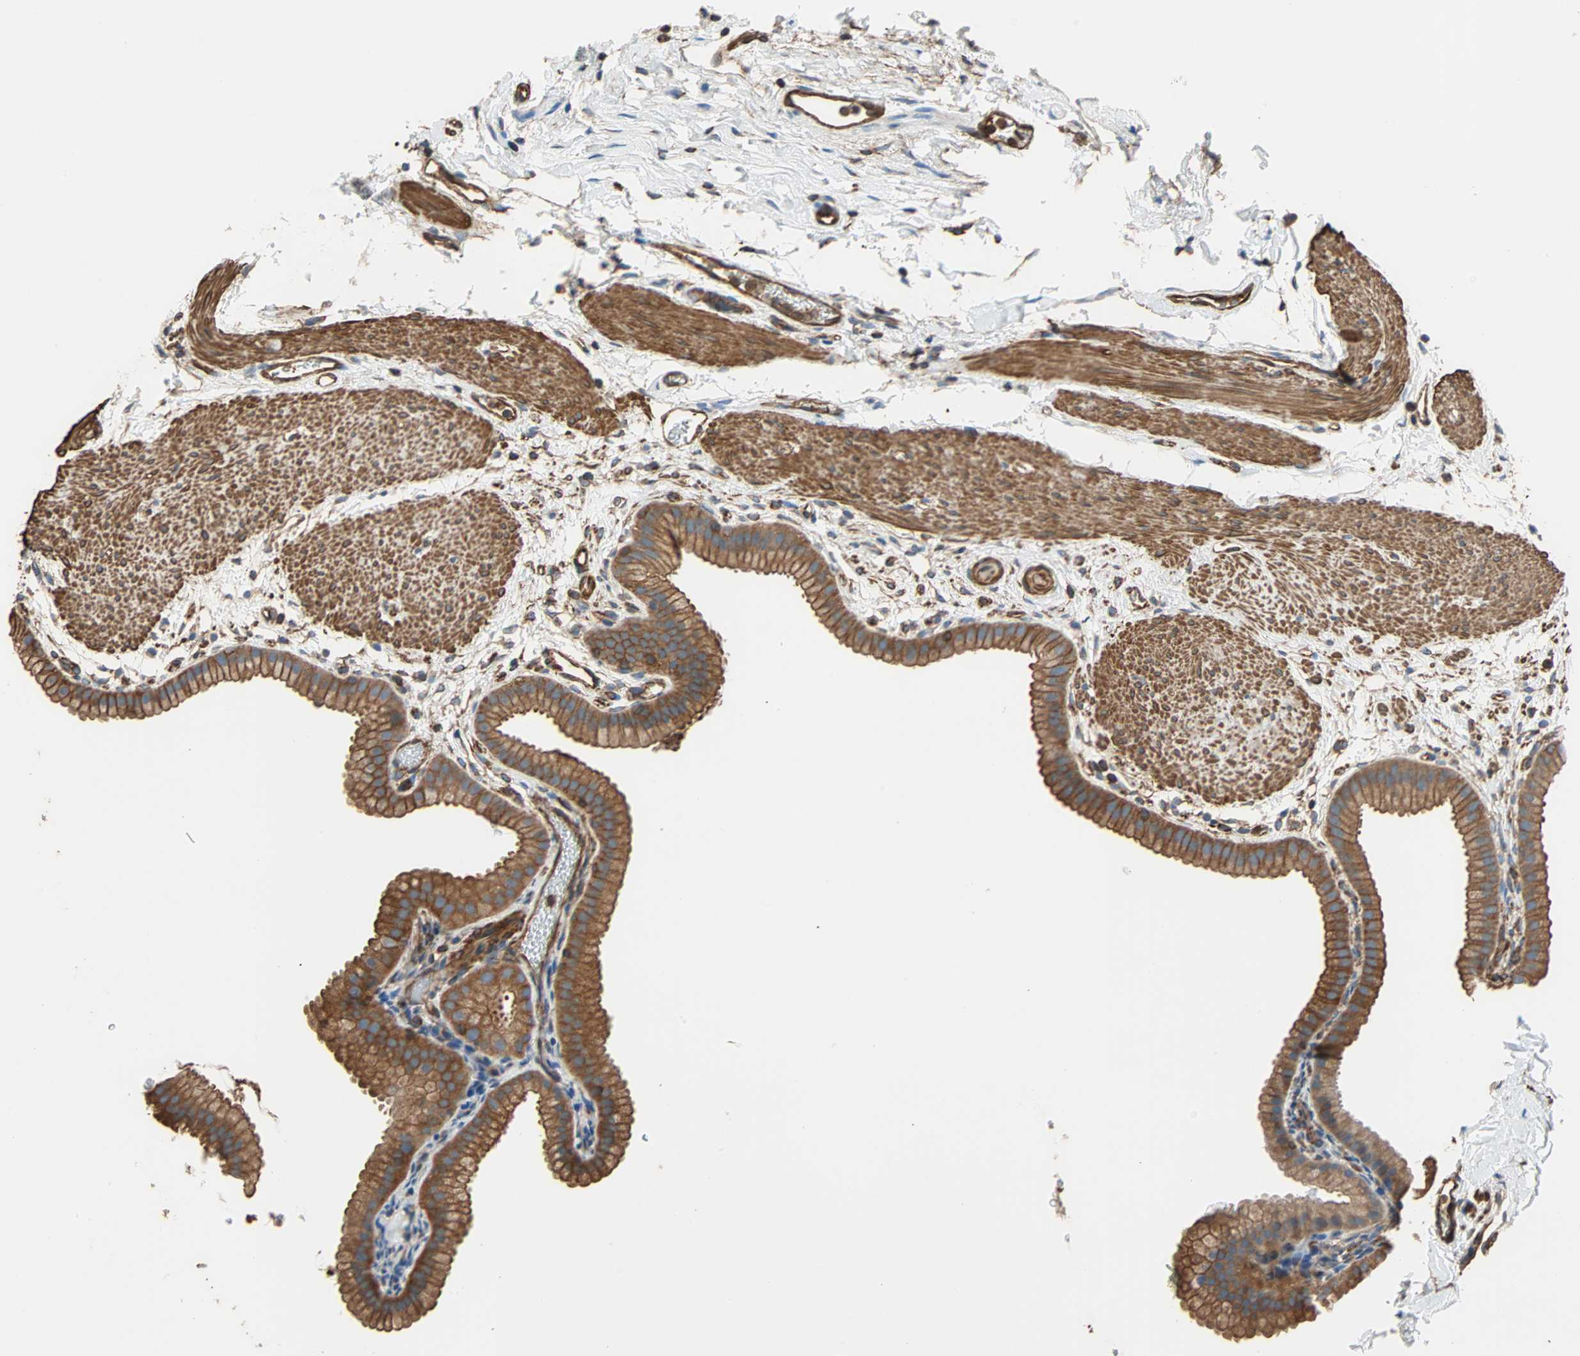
{"staining": {"intensity": "strong", "quantity": ">75%", "location": "cytoplasmic/membranous"}, "tissue": "gallbladder", "cell_type": "Glandular cells", "image_type": "normal", "snomed": [{"axis": "morphology", "description": "Normal tissue, NOS"}, {"axis": "topography", "description": "Gallbladder"}], "caption": "A high-resolution micrograph shows immunohistochemistry staining of unremarkable gallbladder, which exhibits strong cytoplasmic/membranous staining in approximately >75% of glandular cells.", "gene": "GALNT10", "patient": {"sex": "female", "age": 64}}